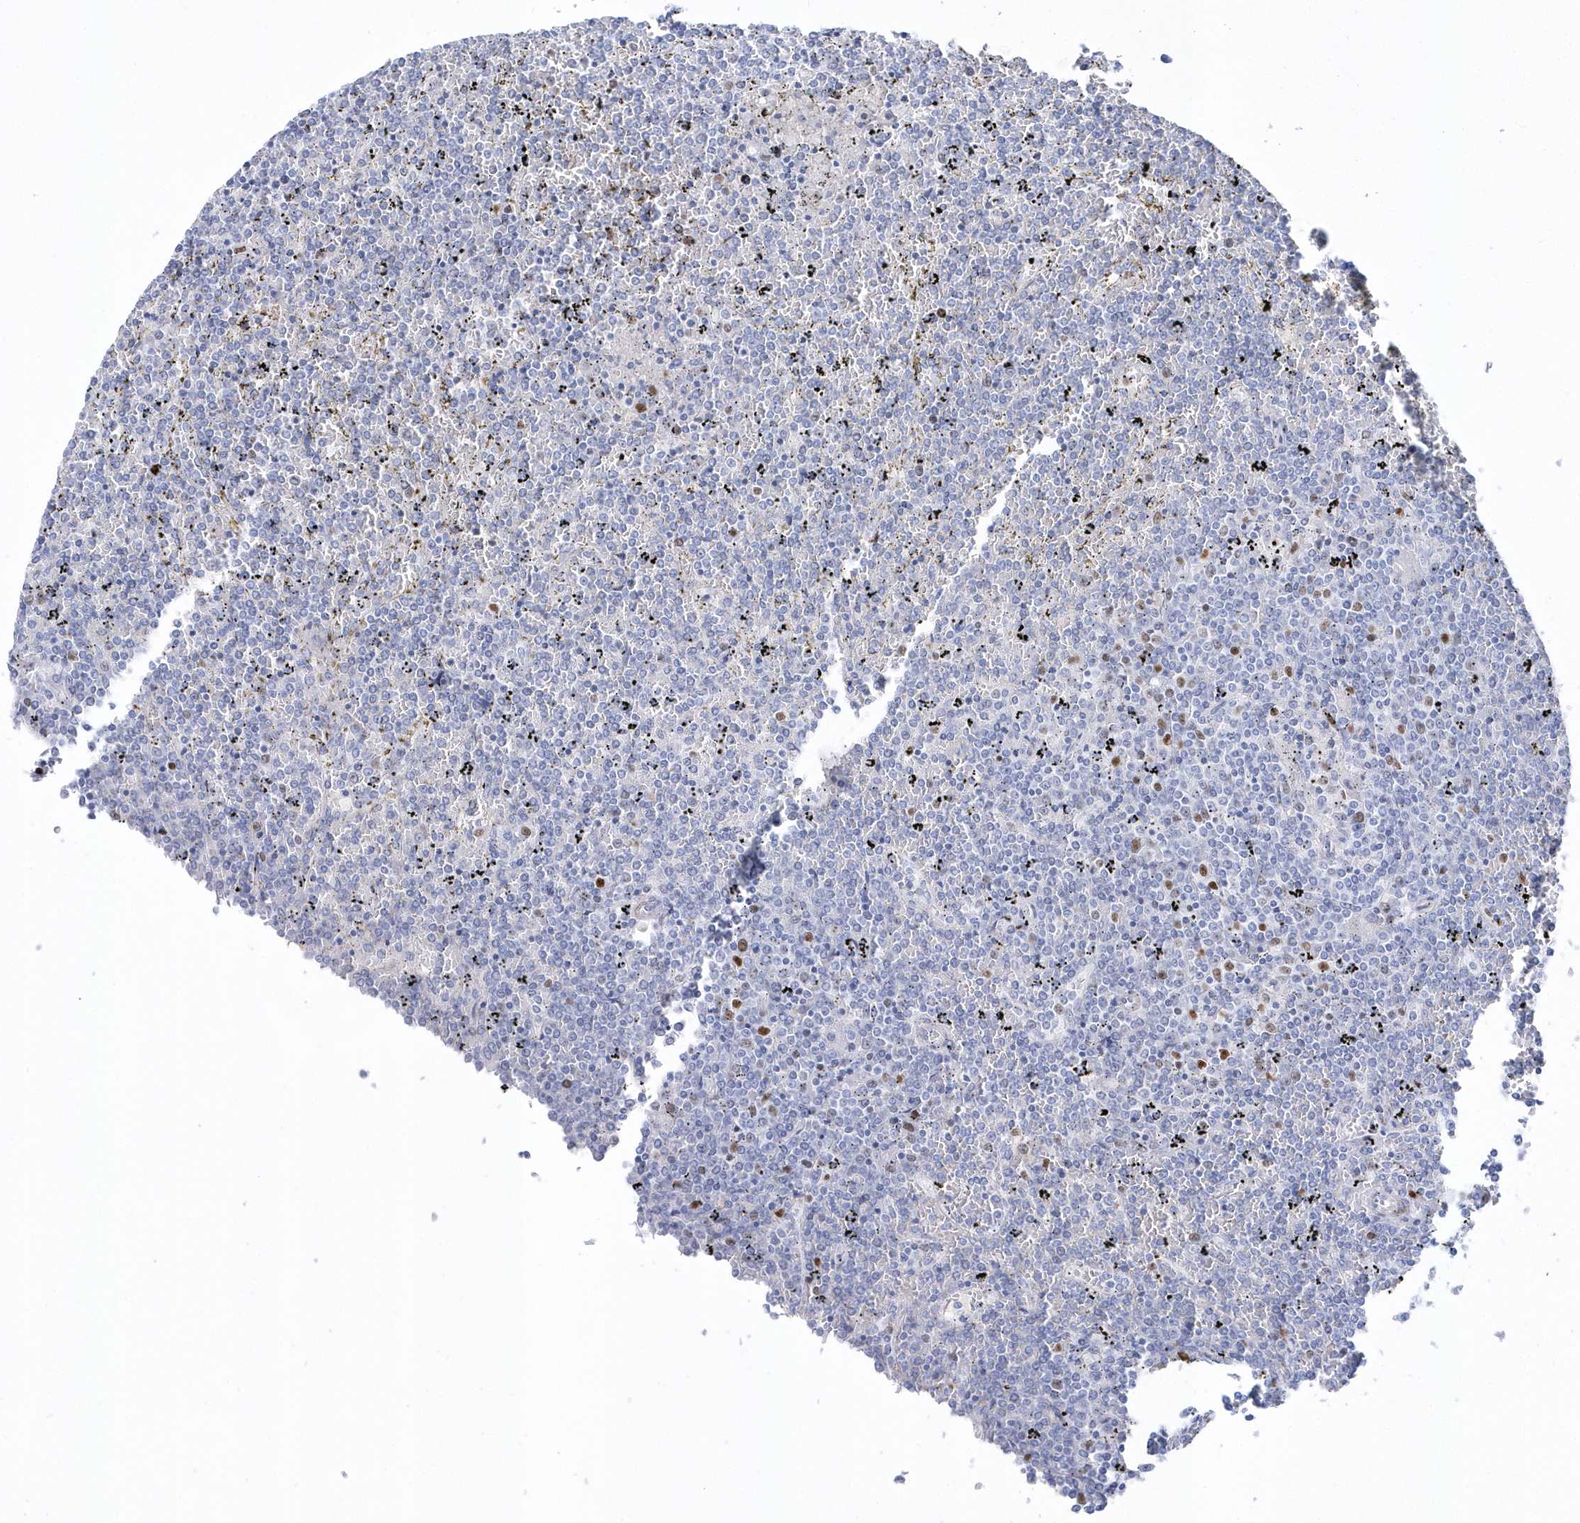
{"staining": {"intensity": "negative", "quantity": "none", "location": "none"}, "tissue": "lymphoma", "cell_type": "Tumor cells", "image_type": "cancer", "snomed": [{"axis": "morphology", "description": "Malignant lymphoma, non-Hodgkin's type, Low grade"}, {"axis": "topography", "description": "Spleen"}], "caption": "Malignant lymphoma, non-Hodgkin's type (low-grade) was stained to show a protein in brown. There is no significant staining in tumor cells.", "gene": "TMCO6", "patient": {"sex": "female", "age": 19}}